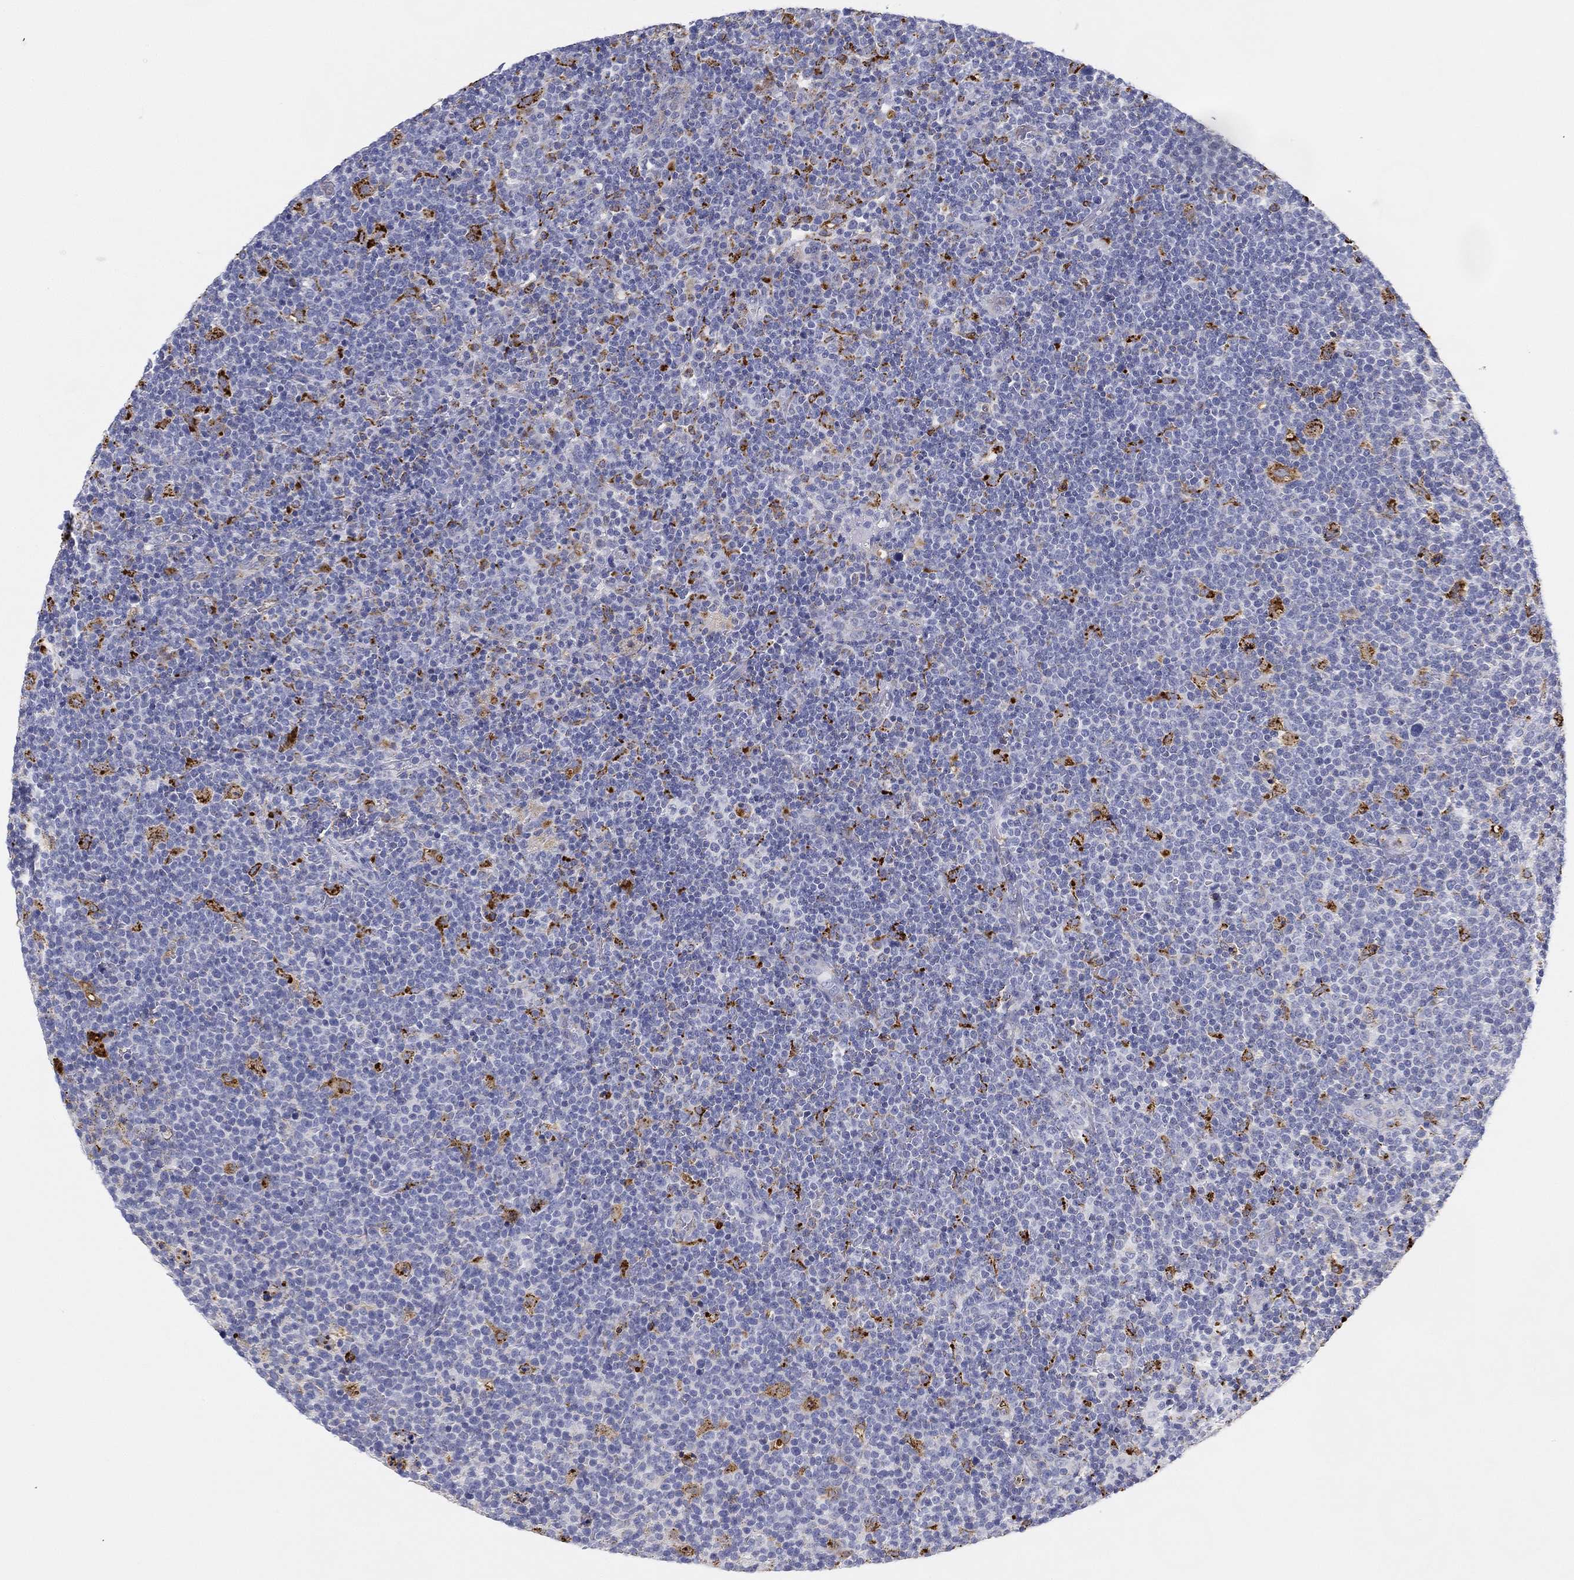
{"staining": {"intensity": "moderate", "quantity": "<25%", "location": "cytoplasmic/membranous"}, "tissue": "lymphoma", "cell_type": "Tumor cells", "image_type": "cancer", "snomed": [{"axis": "morphology", "description": "Malignant lymphoma, non-Hodgkin's type, High grade"}, {"axis": "topography", "description": "Lymph node"}], "caption": "Protein staining of lymphoma tissue shows moderate cytoplasmic/membranous staining in about <25% of tumor cells.", "gene": "NPC2", "patient": {"sex": "male", "age": 61}}